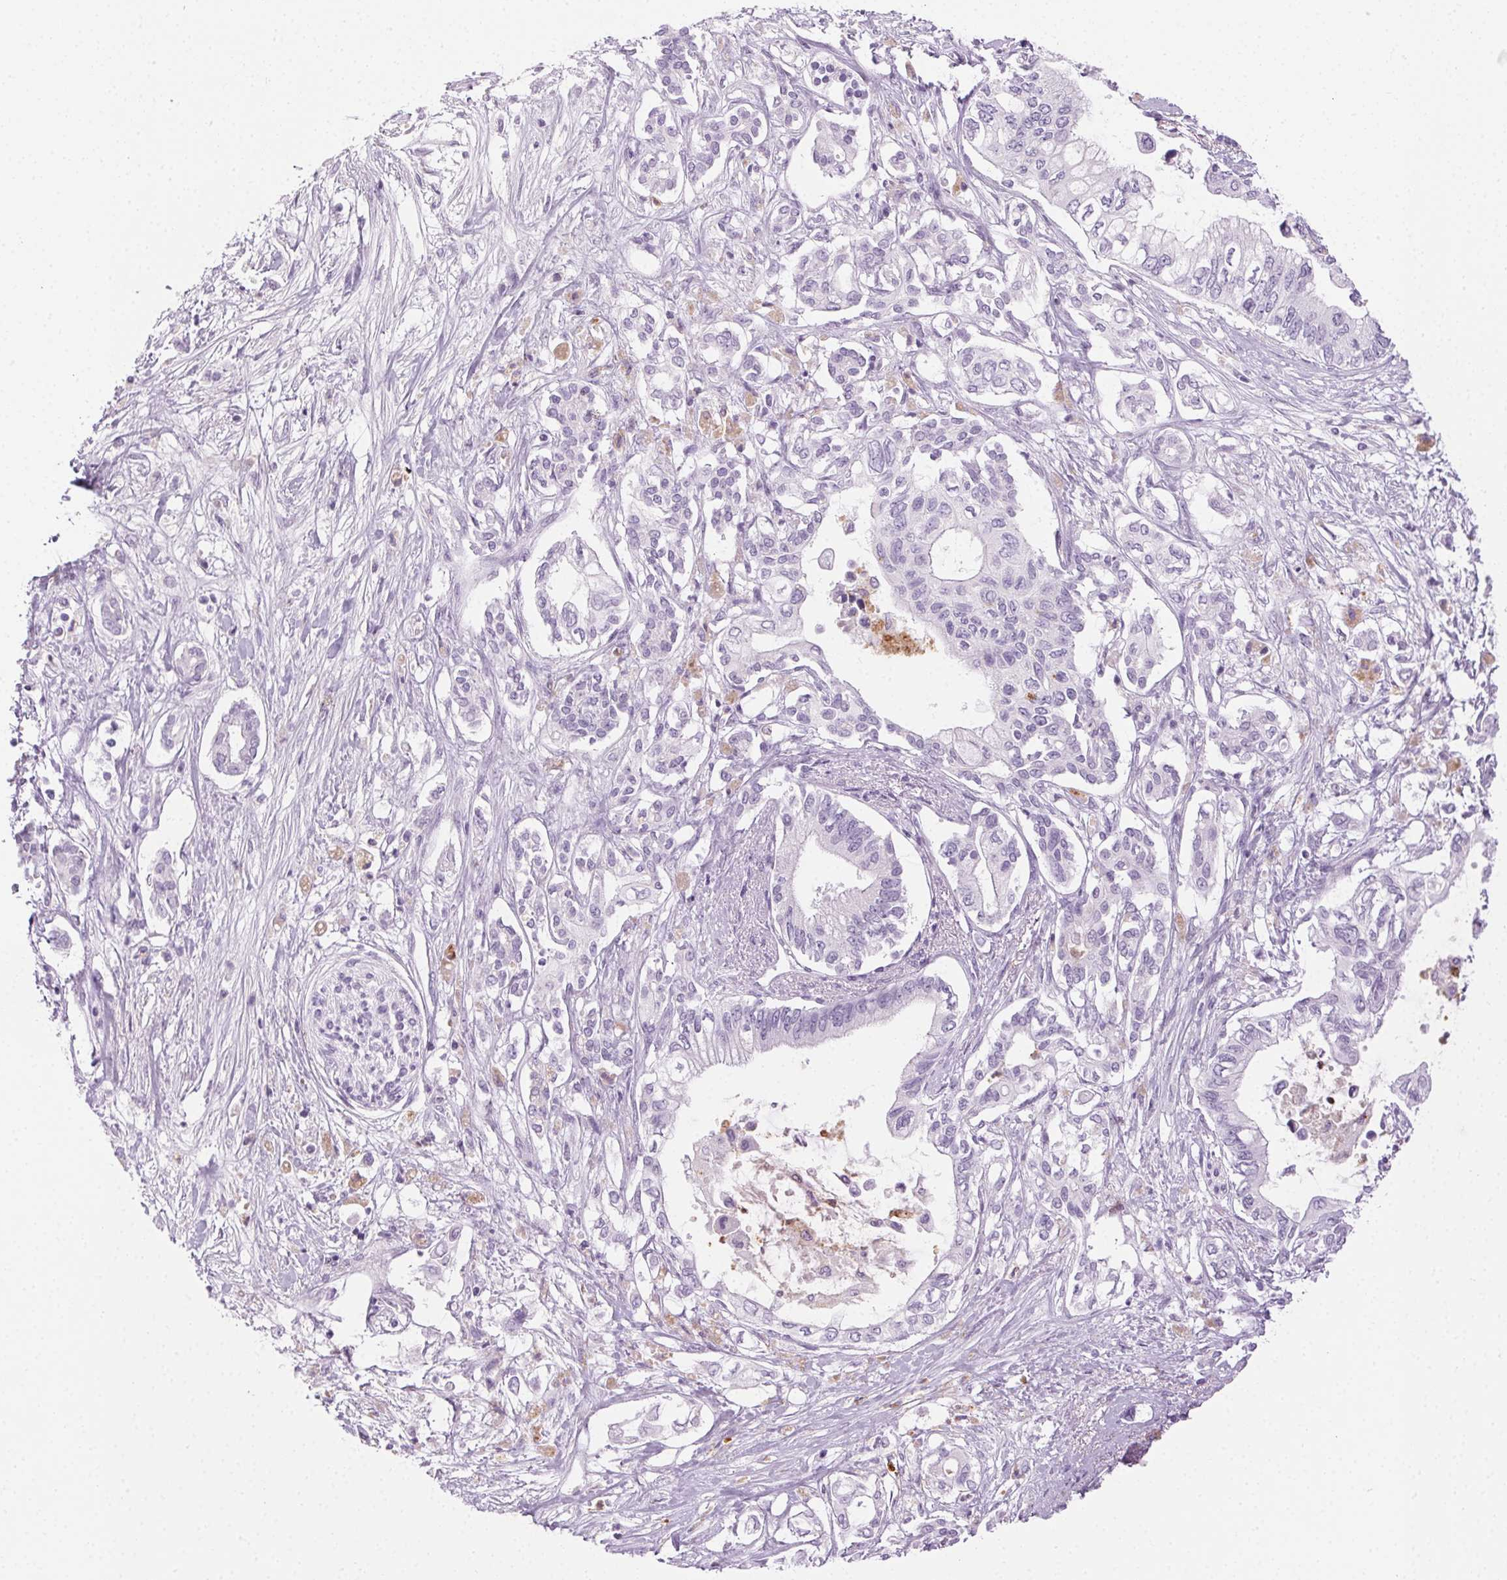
{"staining": {"intensity": "negative", "quantity": "none", "location": "none"}, "tissue": "pancreatic cancer", "cell_type": "Tumor cells", "image_type": "cancer", "snomed": [{"axis": "morphology", "description": "Adenocarcinoma, NOS"}, {"axis": "topography", "description": "Pancreas"}], "caption": "This photomicrograph is of adenocarcinoma (pancreatic) stained with immunohistochemistry to label a protein in brown with the nuclei are counter-stained blue. There is no positivity in tumor cells.", "gene": "MPO", "patient": {"sex": "female", "age": 63}}